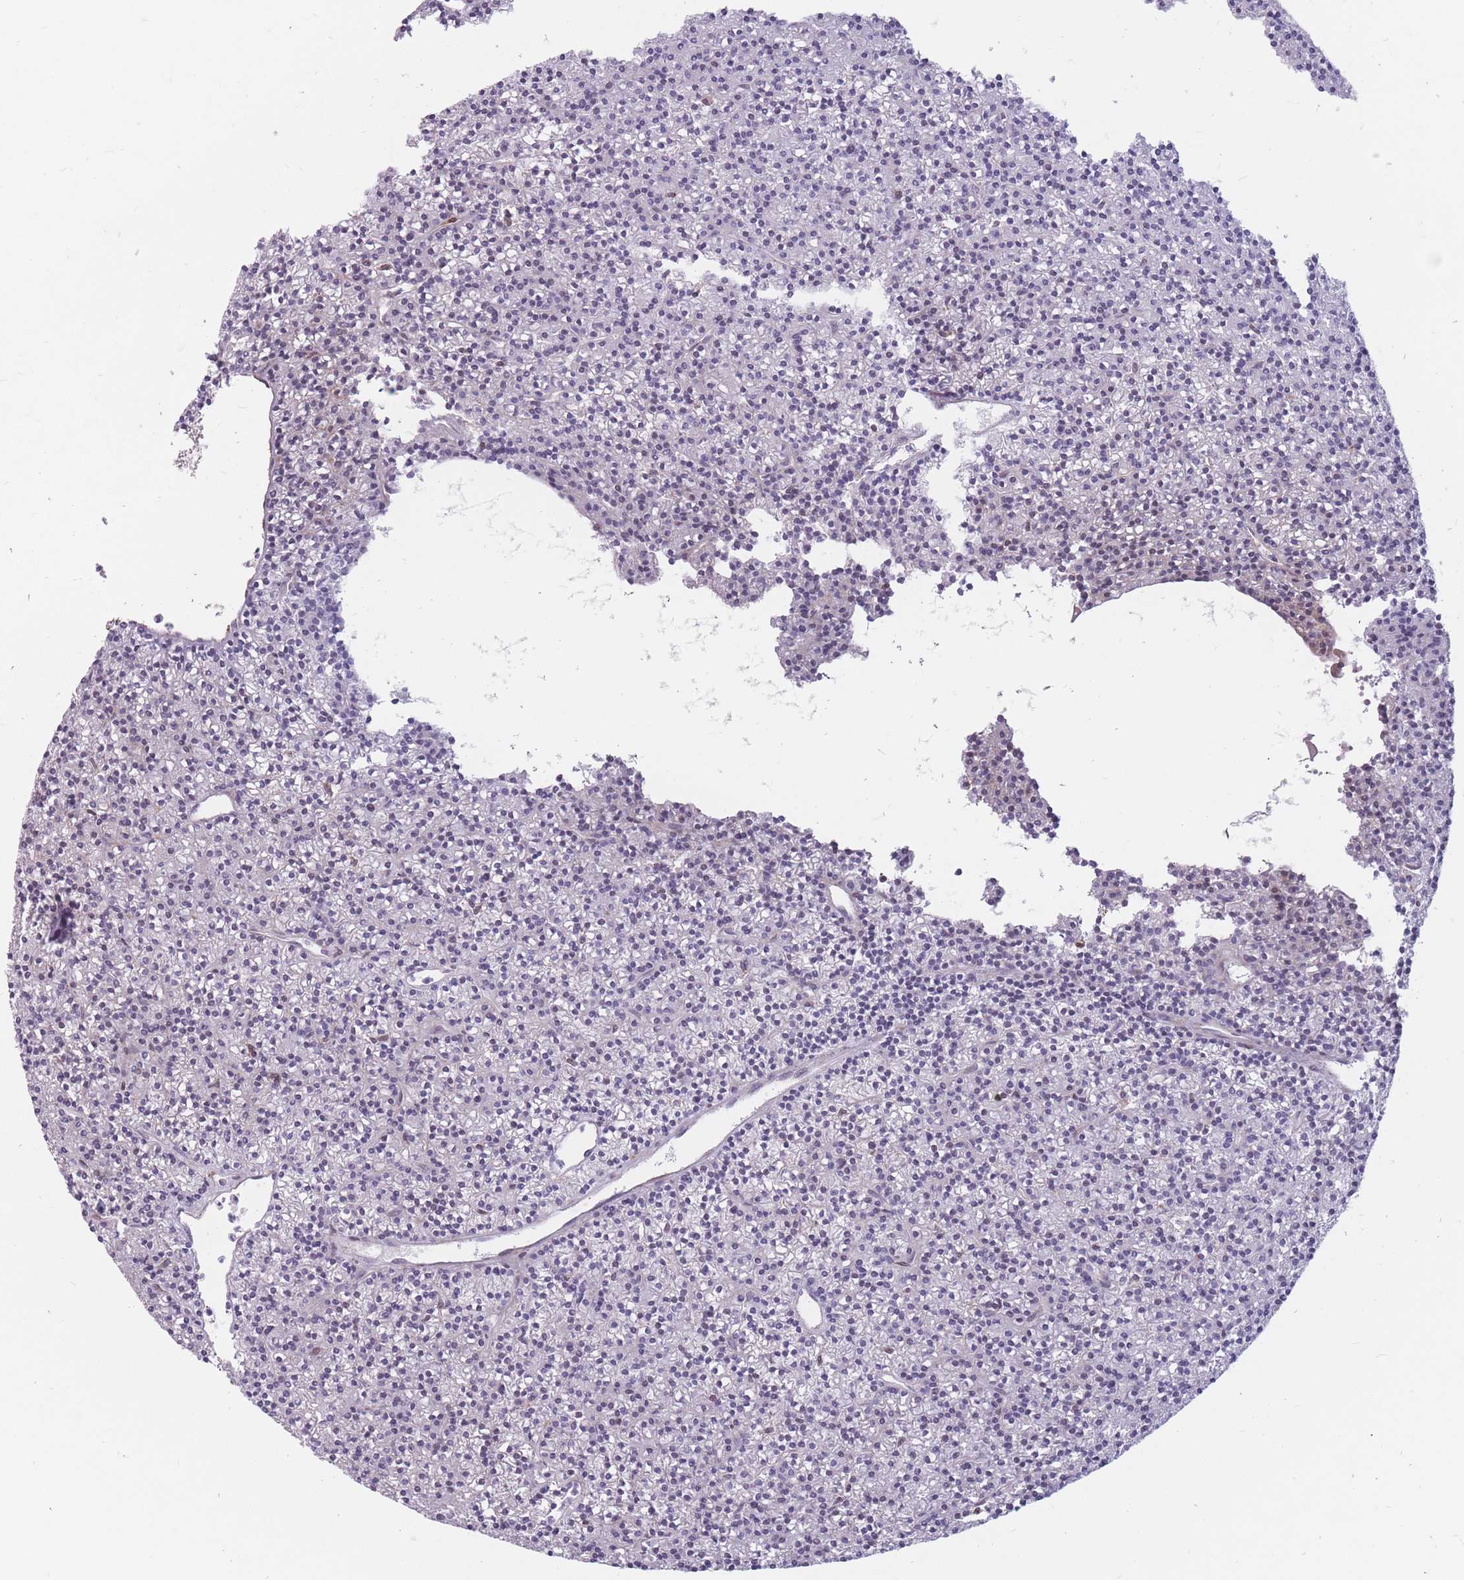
{"staining": {"intensity": "negative", "quantity": "none", "location": "none"}, "tissue": "parathyroid gland", "cell_type": "Glandular cells", "image_type": "normal", "snomed": [{"axis": "morphology", "description": "Normal tissue, NOS"}, {"axis": "topography", "description": "Parathyroid gland"}], "caption": "Glandular cells are negative for protein expression in normal human parathyroid gland. The staining was performed using DAB to visualize the protein expression in brown, while the nuclei were stained in blue with hematoxylin (Magnification: 20x).", "gene": "PTGDR", "patient": {"sex": "female", "age": 45}}